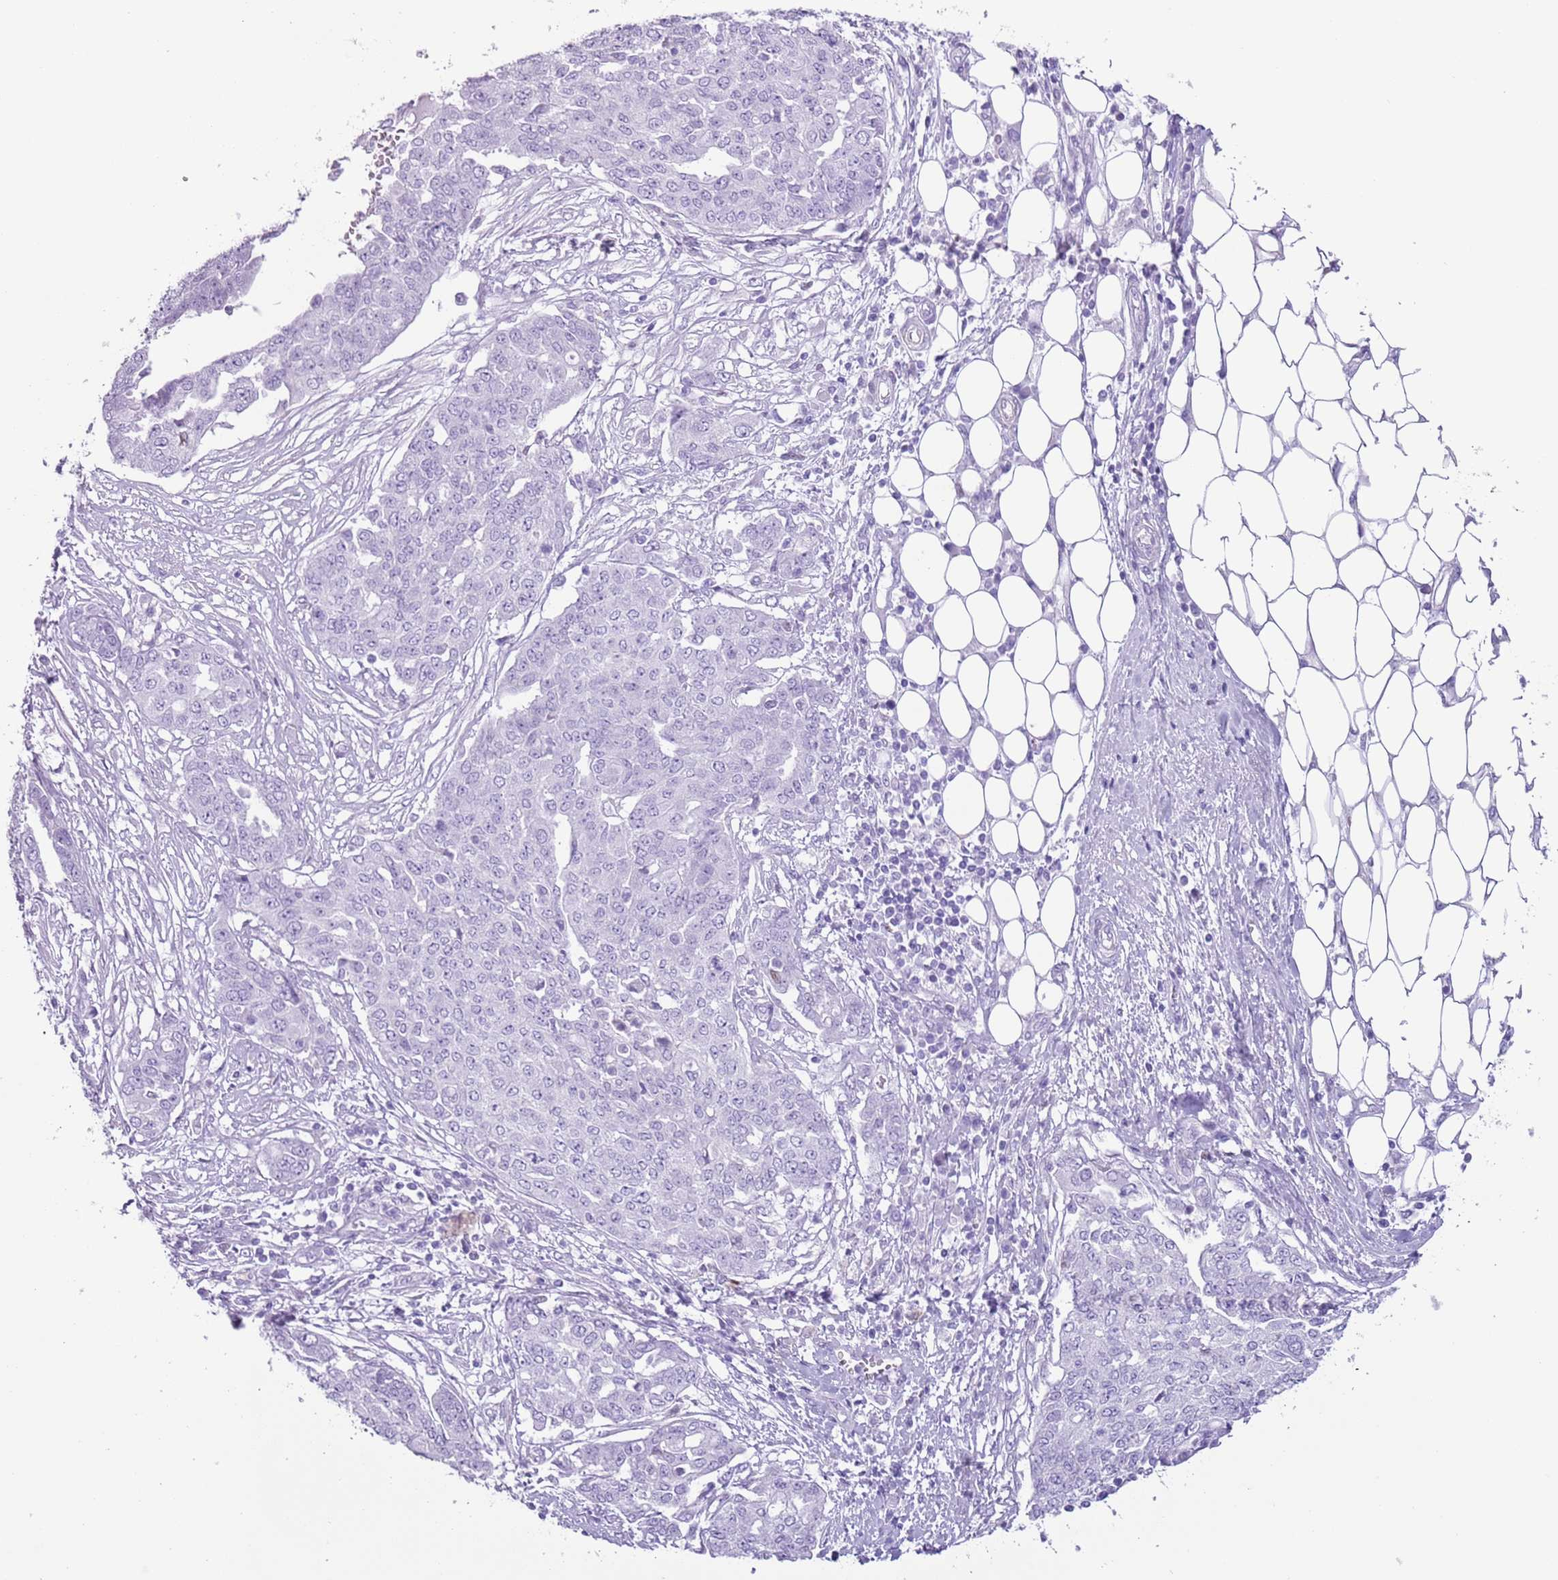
{"staining": {"intensity": "negative", "quantity": "none", "location": "none"}, "tissue": "ovarian cancer", "cell_type": "Tumor cells", "image_type": "cancer", "snomed": [{"axis": "morphology", "description": "Cystadenocarcinoma, serous, NOS"}, {"axis": "topography", "description": "Soft tissue"}, {"axis": "topography", "description": "Ovary"}], "caption": "This is a image of IHC staining of ovarian serous cystadenocarcinoma, which shows no positivity in tumor cells.", "gene": "SLC7A14", "patient": {"sex": "female", "age": 57}}